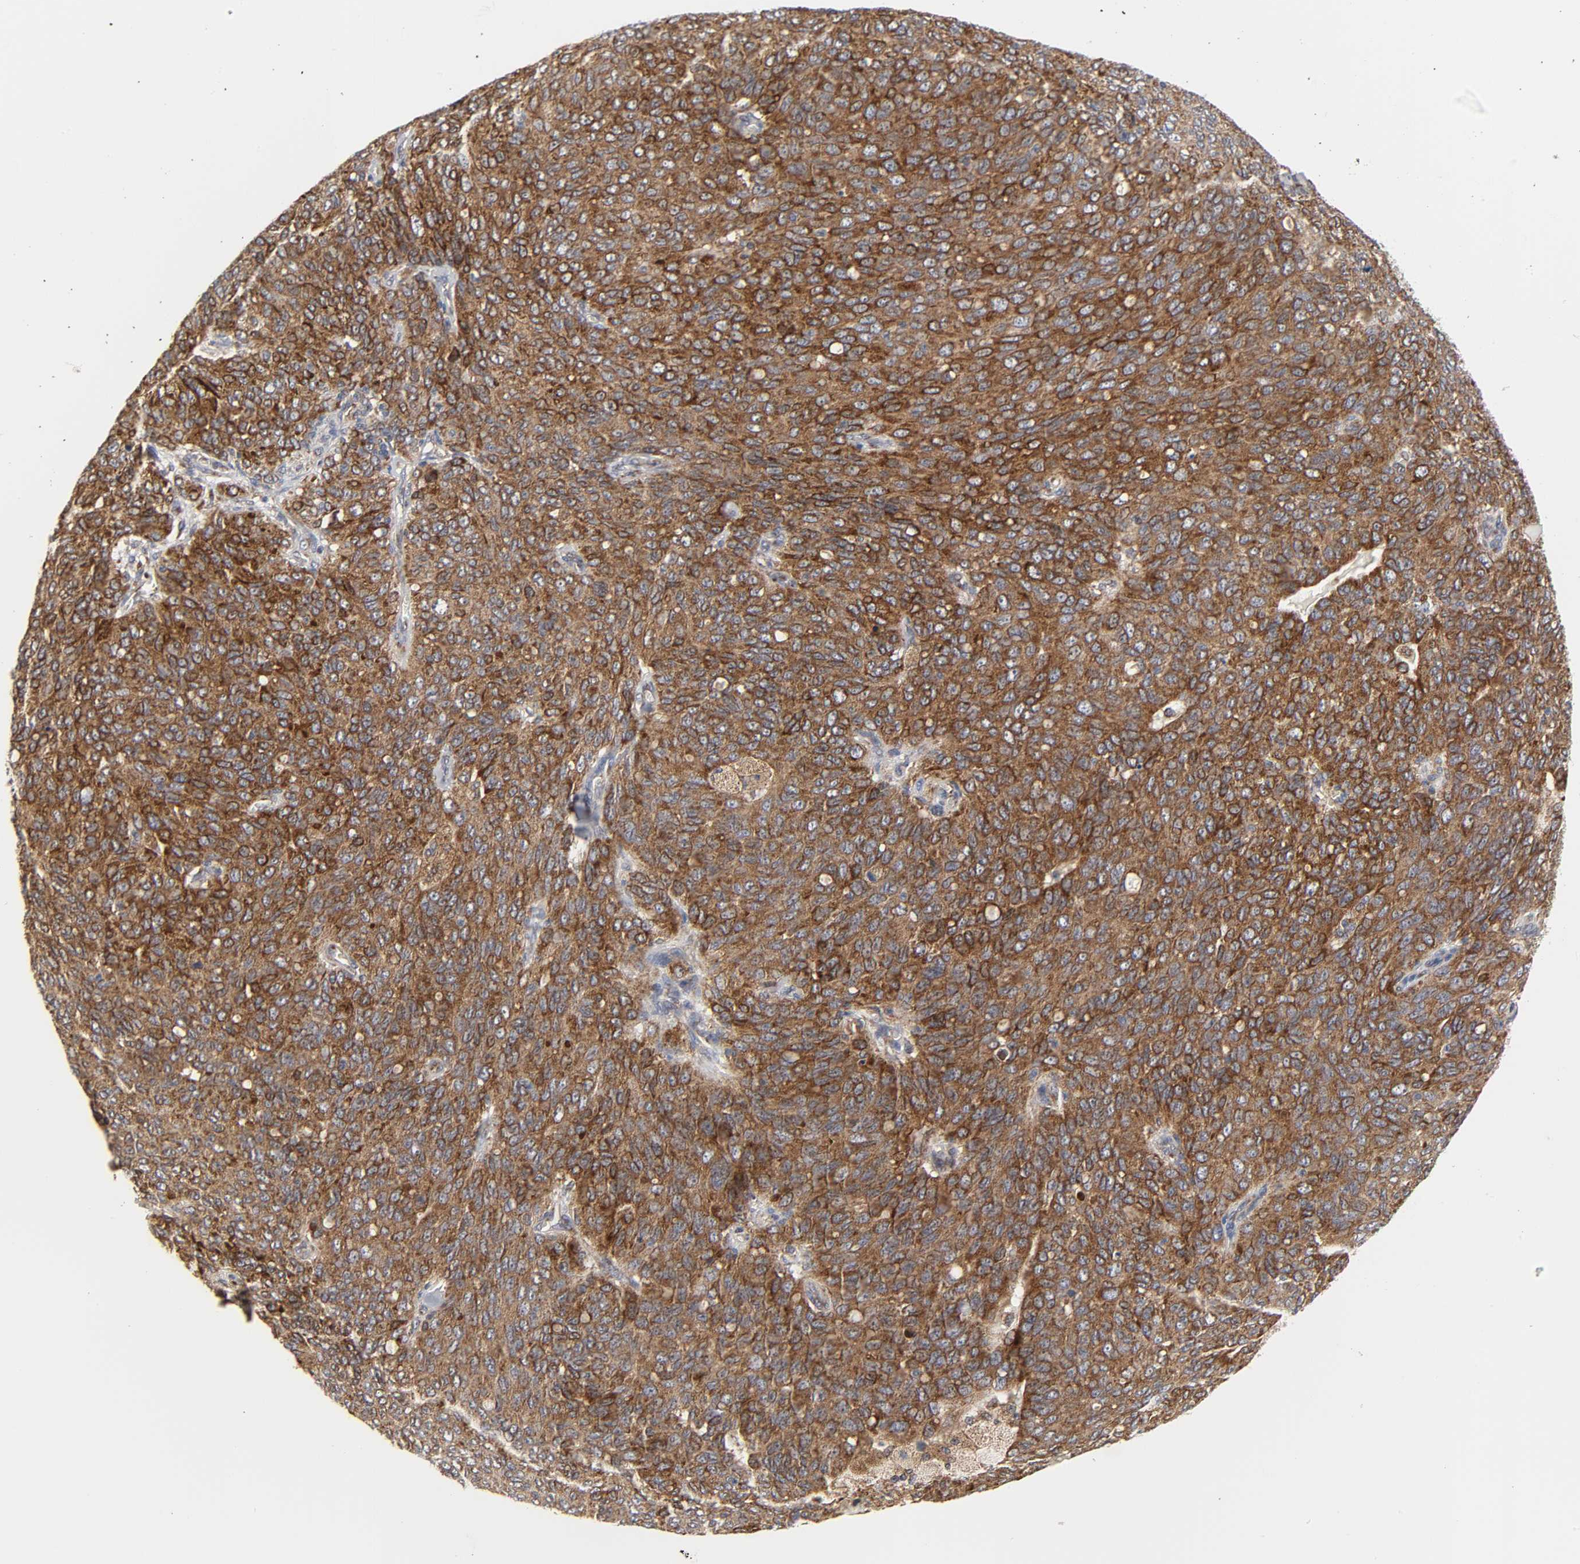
{"staining": {"intensity": "strong", "quantity": ">75%", "location": "cytoplasmic/membranous"}, "tissue": "ovarian cancer", "cell_type": "Tumor cells", "image_type": "cancer", "snomed": [{"axis": "morphology", "description": "Carcinoma, endometroid"}, {"axis": "topography", "description": "Ovary"}], "caption": "IHC of ovarian cancer displays high levels of strong cytoplasmic/membranous staining in about >75% of tumor cells.", "gene": "BAX", "patient": {"sex": "female", "age": 60}}